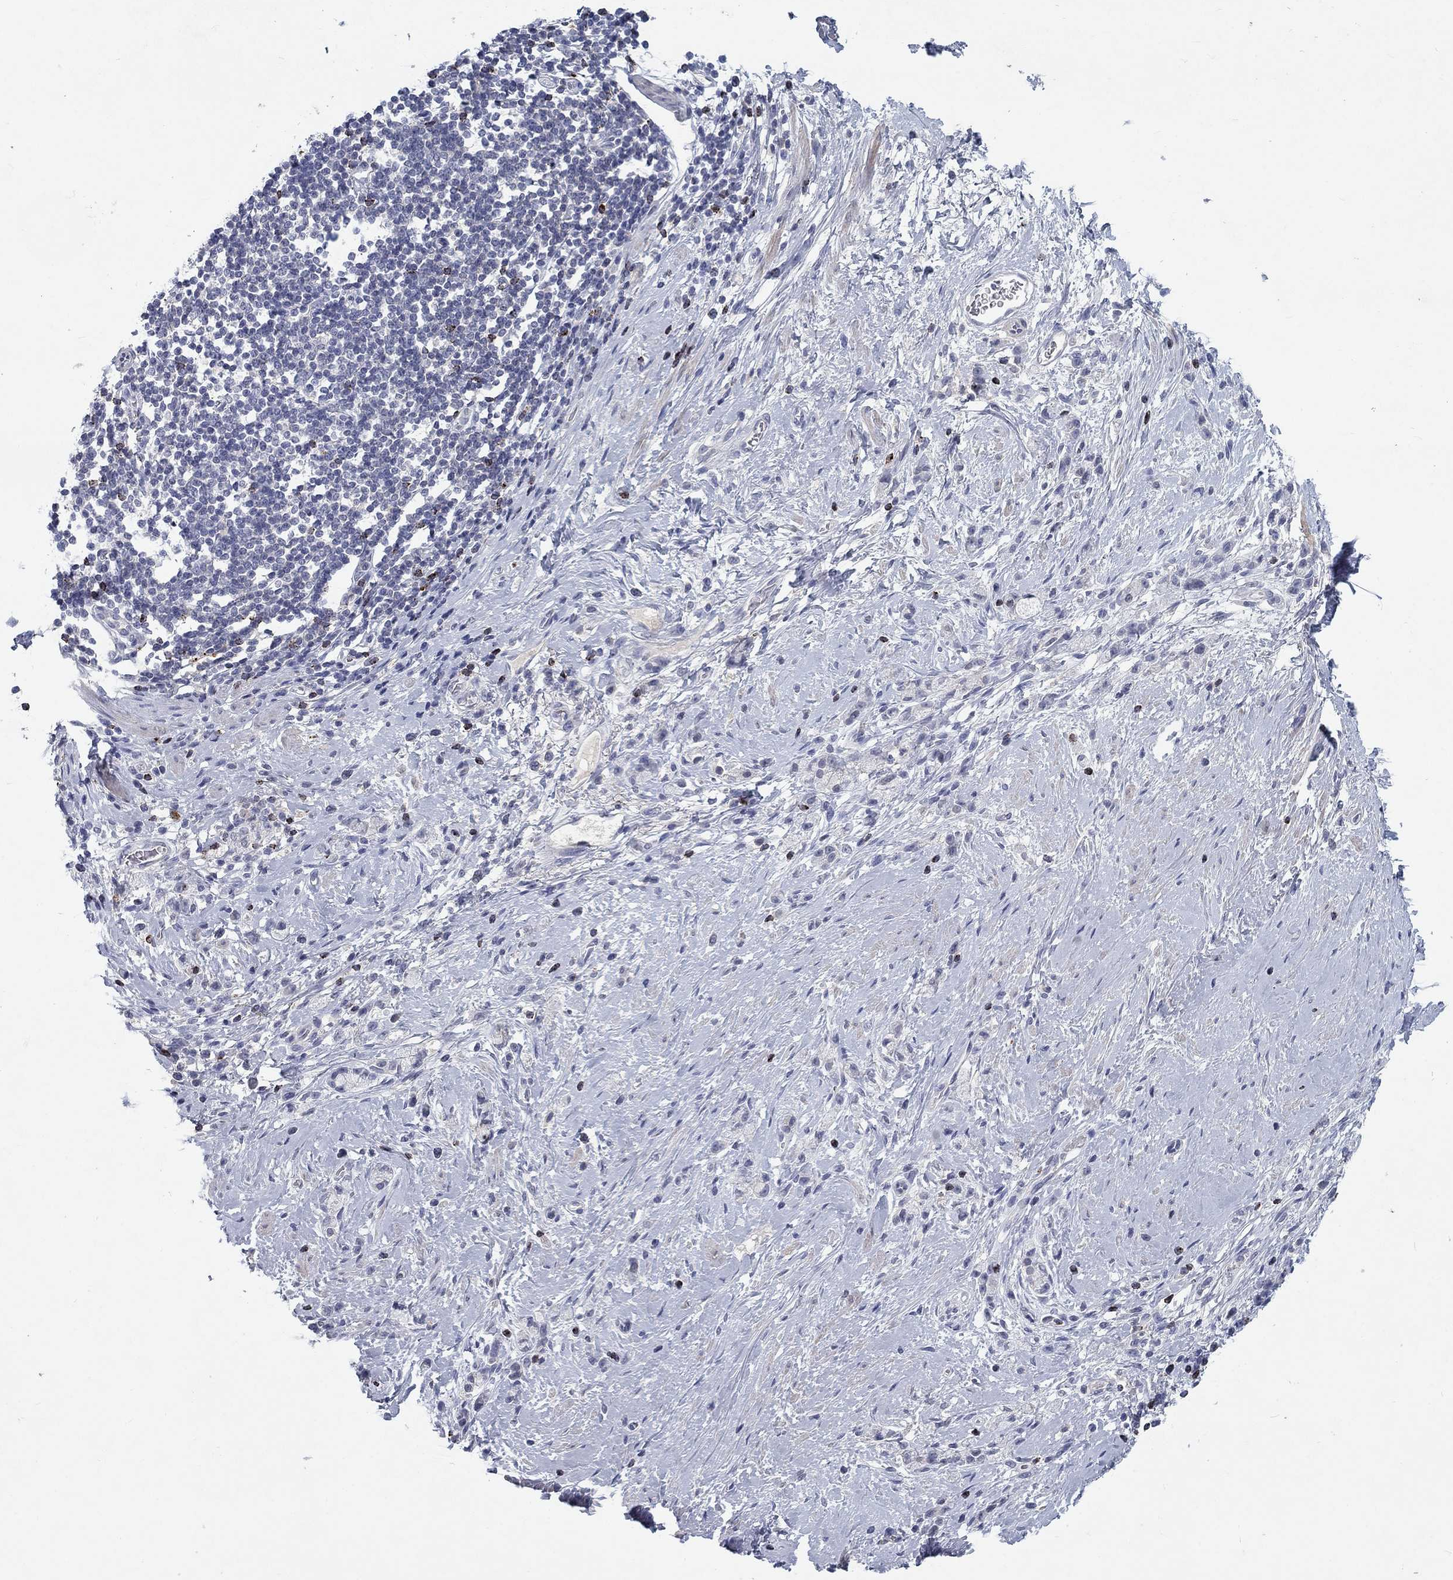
{"staining": {"intensity": "negative", "quantity": "none", "location": "none"}, "tissue": "stomach cancer", "cell_type": "Tumor cells", "image_type": "cancer", "snomed": [{"axis": "morphology", "description": "Adenocarcinoma, NOS"}, {"axis": "topography", "description": "Stomach"}], "caption": "Human stomach cancer stained for a protein using IHC shows no expression in tumor cells.", "gene": "GZMA", "patient": {"sex": "male", "age": 58}}